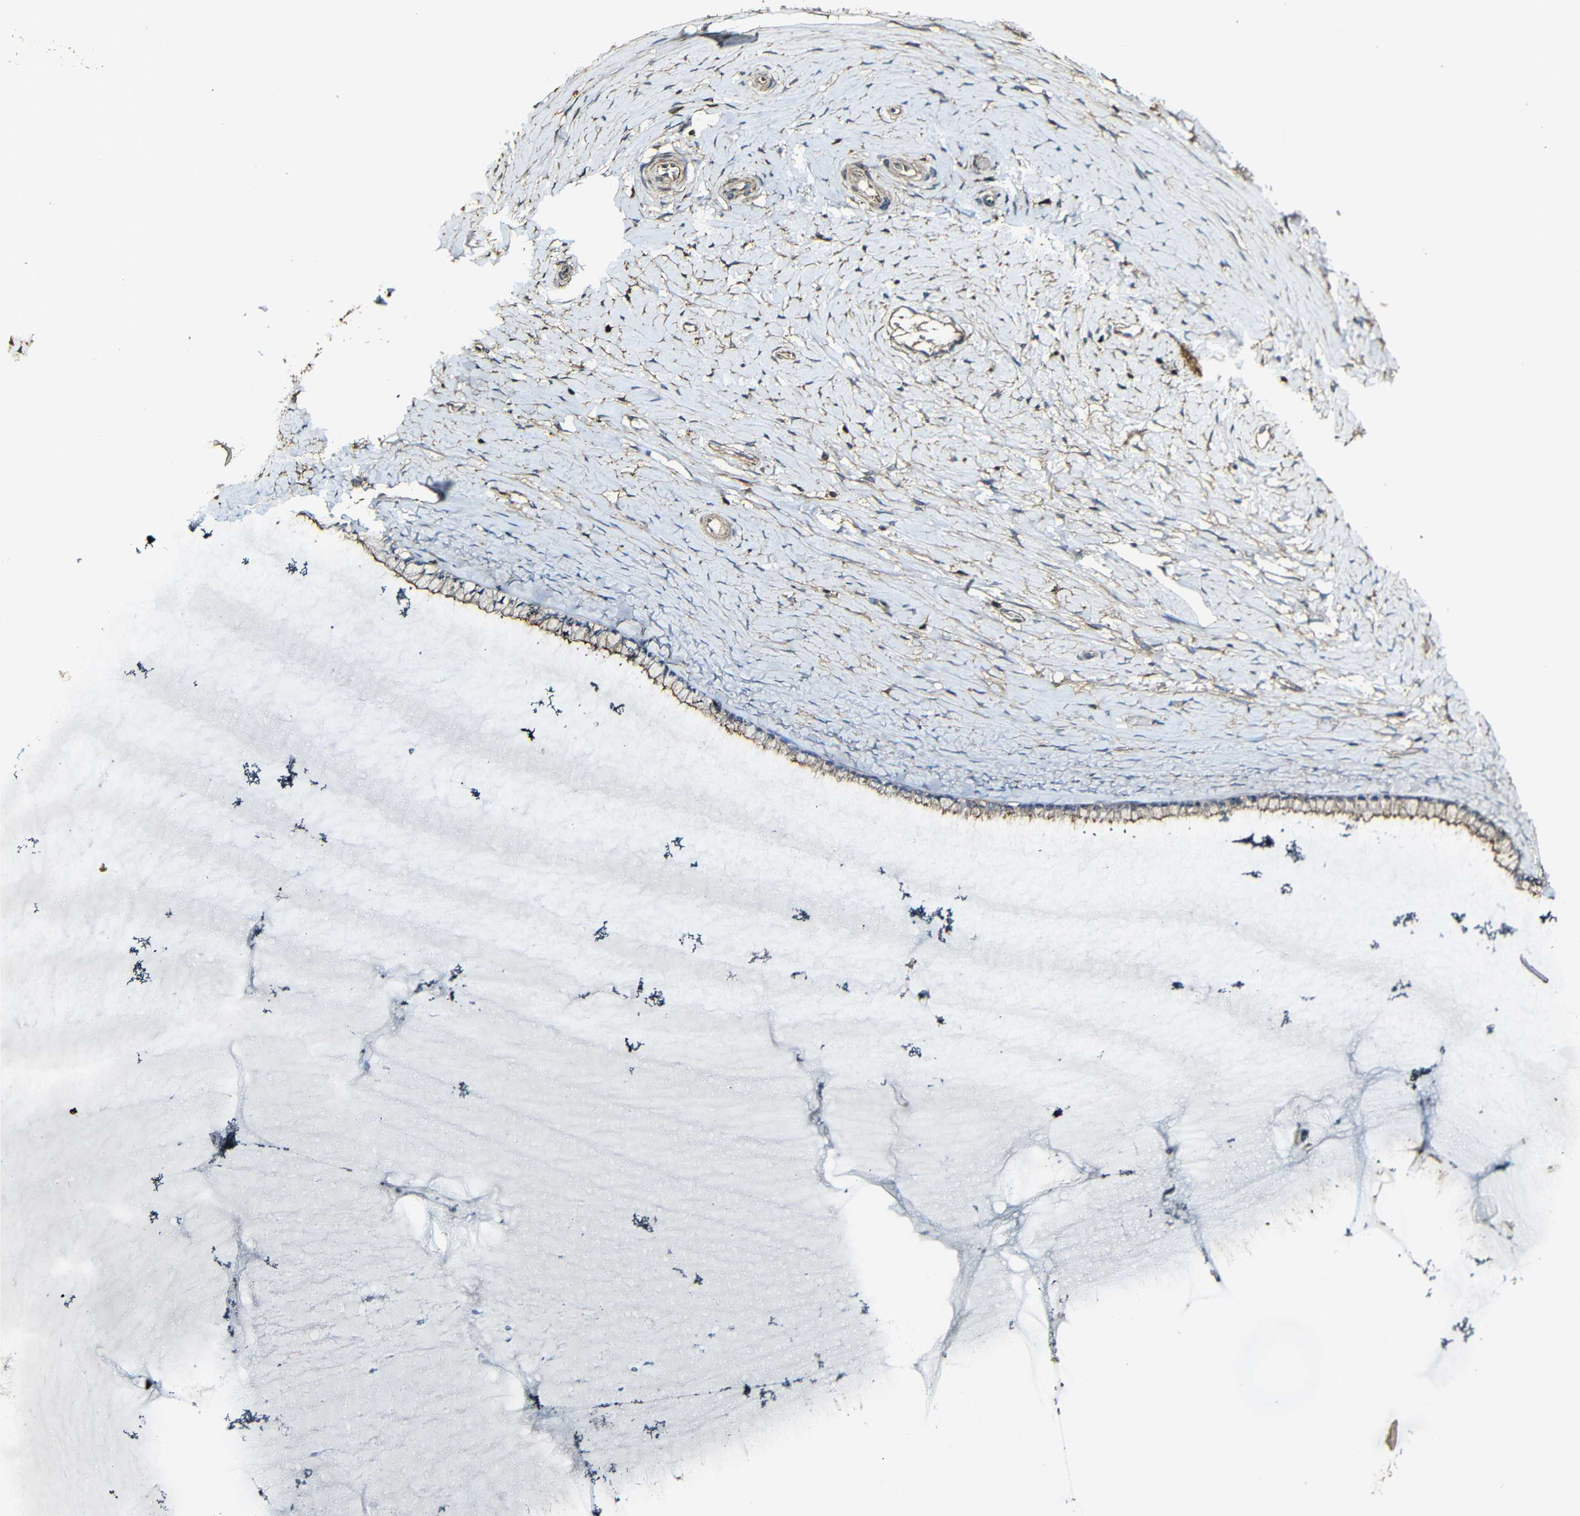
{"staining": {"intensity": "moderate", "quantity": ">75%", "location": "cytoplasmic/membranous"}, "tissue": "cervix", "cell_type": "Glandular cells", "image_type": "normal", "snomed": [{"axis": "morphology", "description": "Normal tissue, NOS"}, {"axis": "topography", "description": "Cervix"}], "caption": "Unremarkable cervix was stained to show a protein in brown. There is medium levels of moderate cytoplasmic/membranous positivity in about >75% of glandular cells. (brown staining indicates protein expression, while blue staining denotes nuclei).", "gene": "CASP8", "patient": {"sex": "female", "age": 39}}